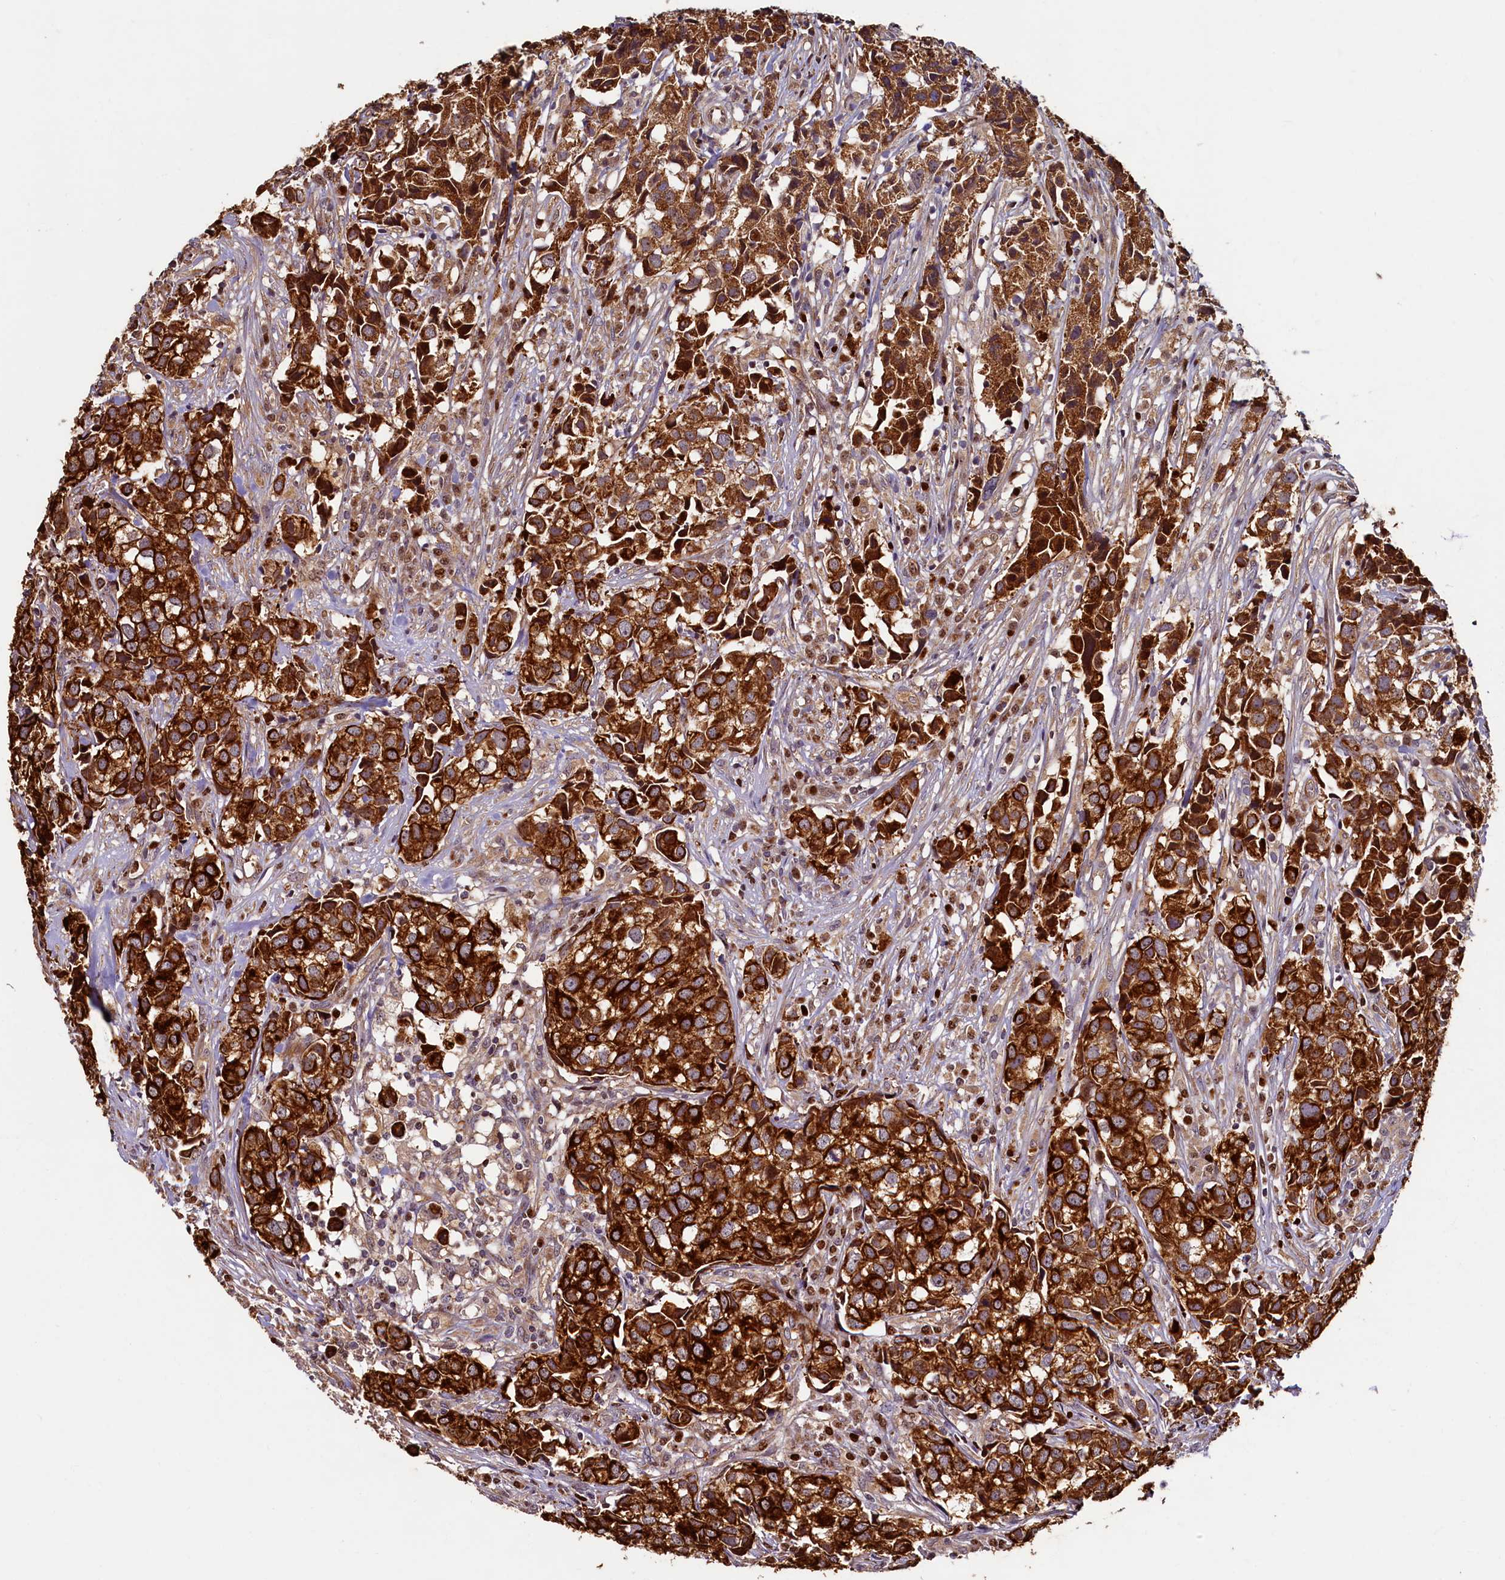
{"staining": {"intensity": "strong", "quantity": ">75%", "location": "cytoplasmic/membranous"}, "tissue": "urothelial cancer", "cell_type": "Tumor cells", "image_type": "cancer", "snomed": [{"axis": "morphology", "description": "Urothelial carcinoma, High grade"}, {"axis": "topography", "description": "Urinary bladder"}], "caption": "Human urothelial cancer stained with a brown dye displays strong cytoplasmic/membranous positive expression in about >75% of tumor cells.", "gene": "NCKAP5L", "patient": {"sex": "female", "age": 75}}